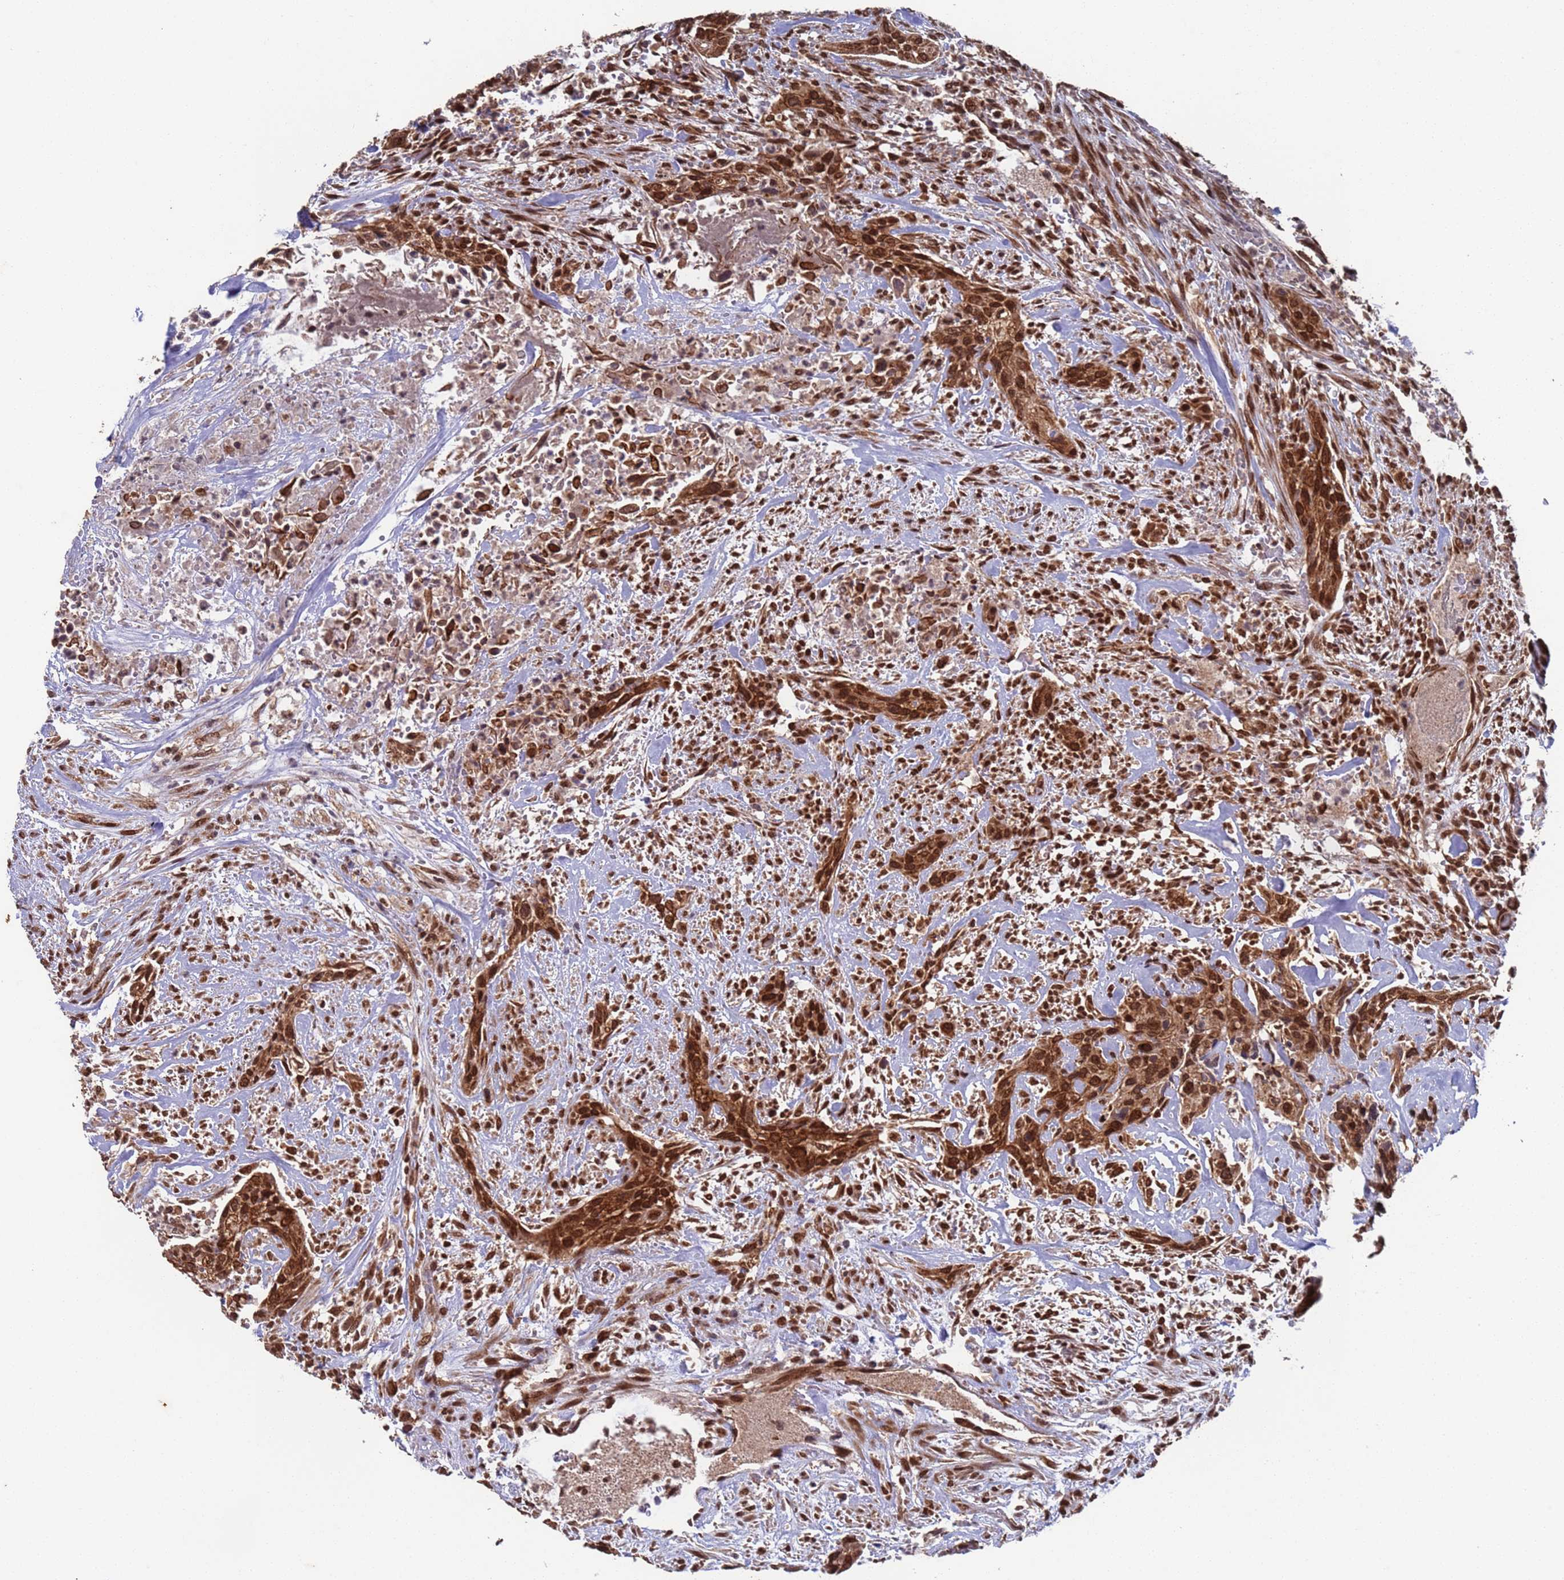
{"staining": {"intensity": "strong", "quantity": ">75%", "location": "cytoplasmic/membranous,nuclear"}, "tissue": "urothelial cancer", "cell_type": "Tumor cells", "image_type": "cancer", "snomed": [{"axis": "morphology", "description": "Urothelial carcinoma, High grade"}, {"axis": "topography", "description": "Urinary bladder"}], "caption": "Protein analysis of high-grade urothelial carcinoma tissue reveals strong cytoplasmic/membranous and nuclear expression in about >75% of tumor cells.", "gene": "FUBP3", "patient": {"sex": "male", "age": 35}}